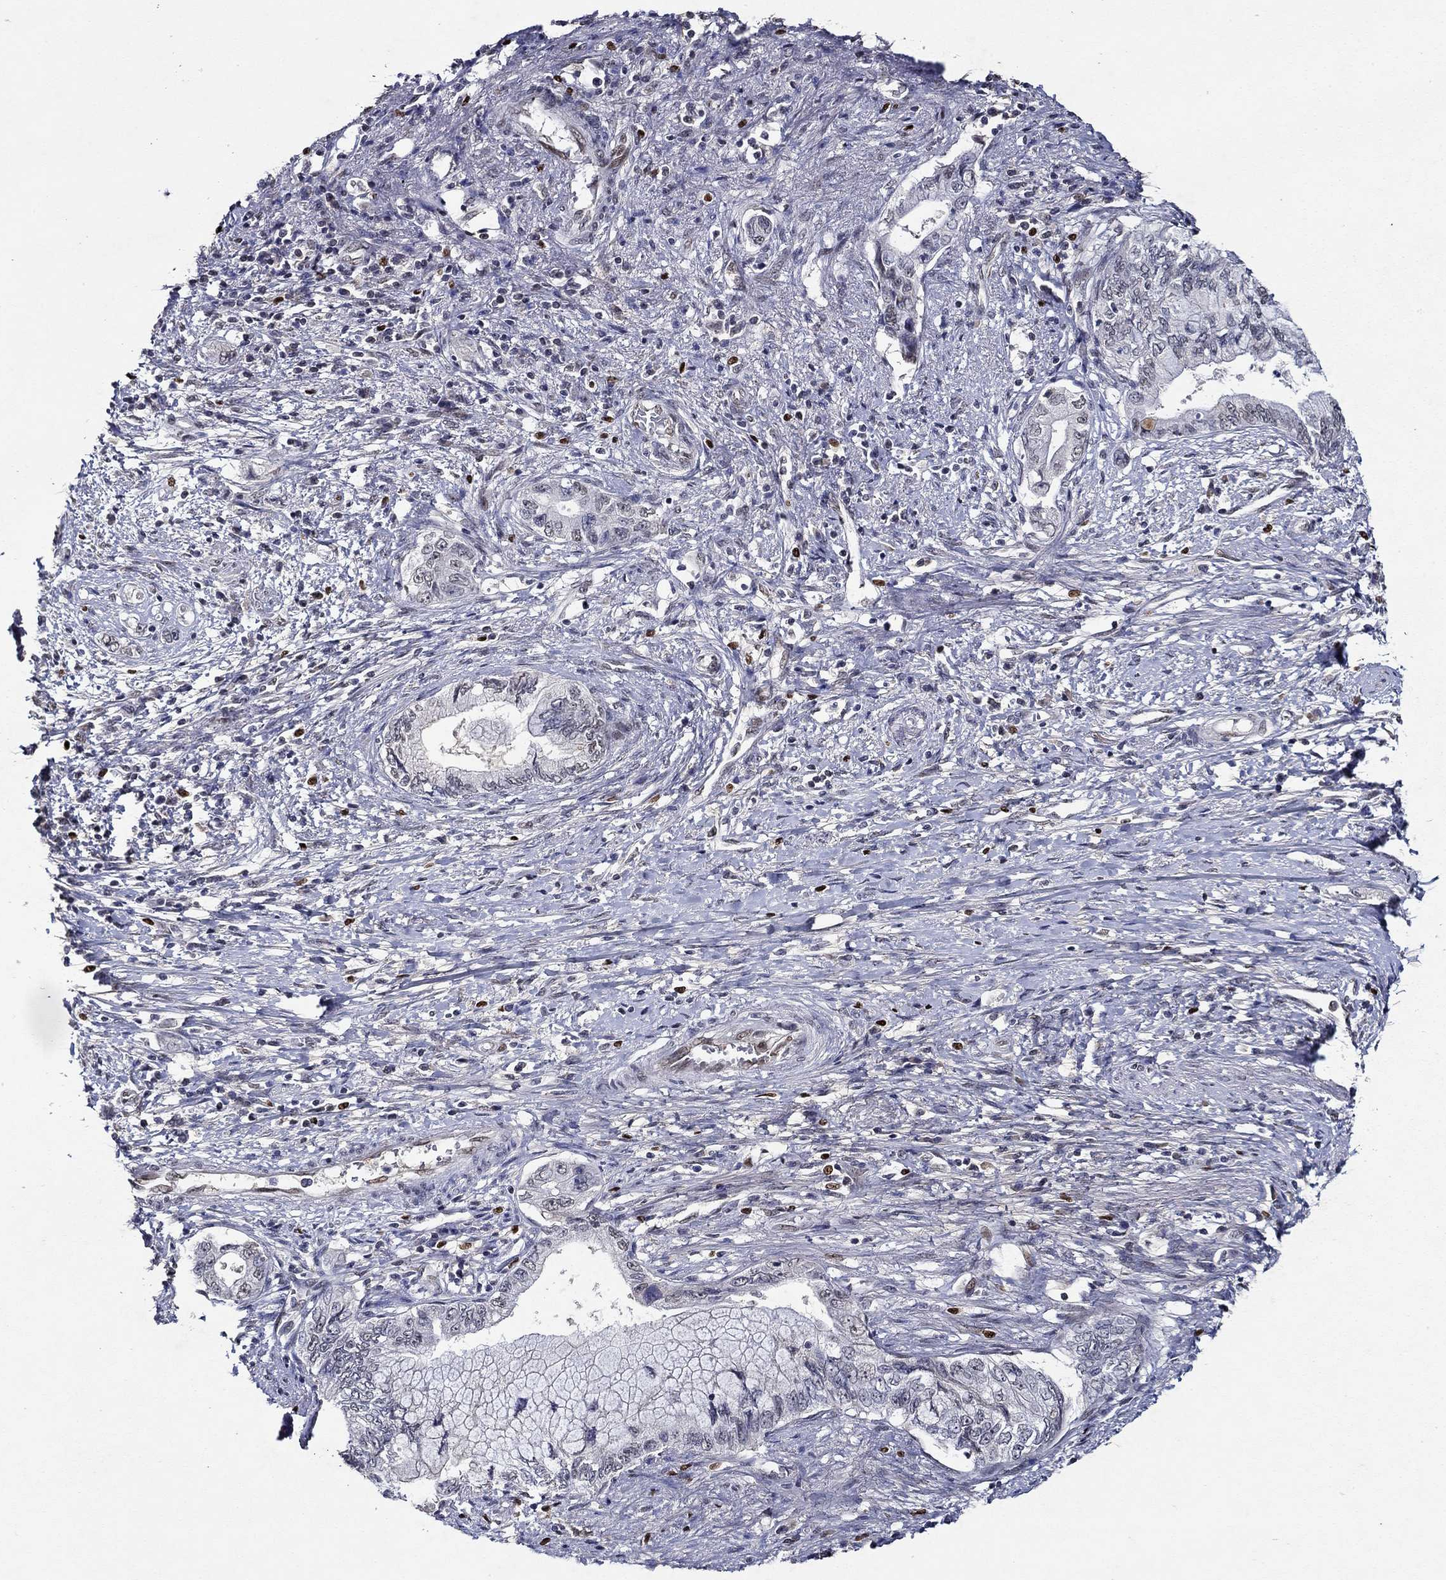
{"staining": {"intensity": "negative", "quantity": "none", "location": "none"}, "tissue": "pancreatic cancer", "cell_type": "Tumor cells", "image_type": "cancer", "snomed": [{"axis": "morphology", "description": "Adenocarcinoma, NOS"}, {"axis": "topography", "description": "Pancreas"}], "caption": "Human pancreatic cancer (adenocarcinoma) stained for a protein using immunohistochemistry shows no expression in tumor cells.", "gene": "GATA2", "patient": {"sex": "female", "age": 73}}